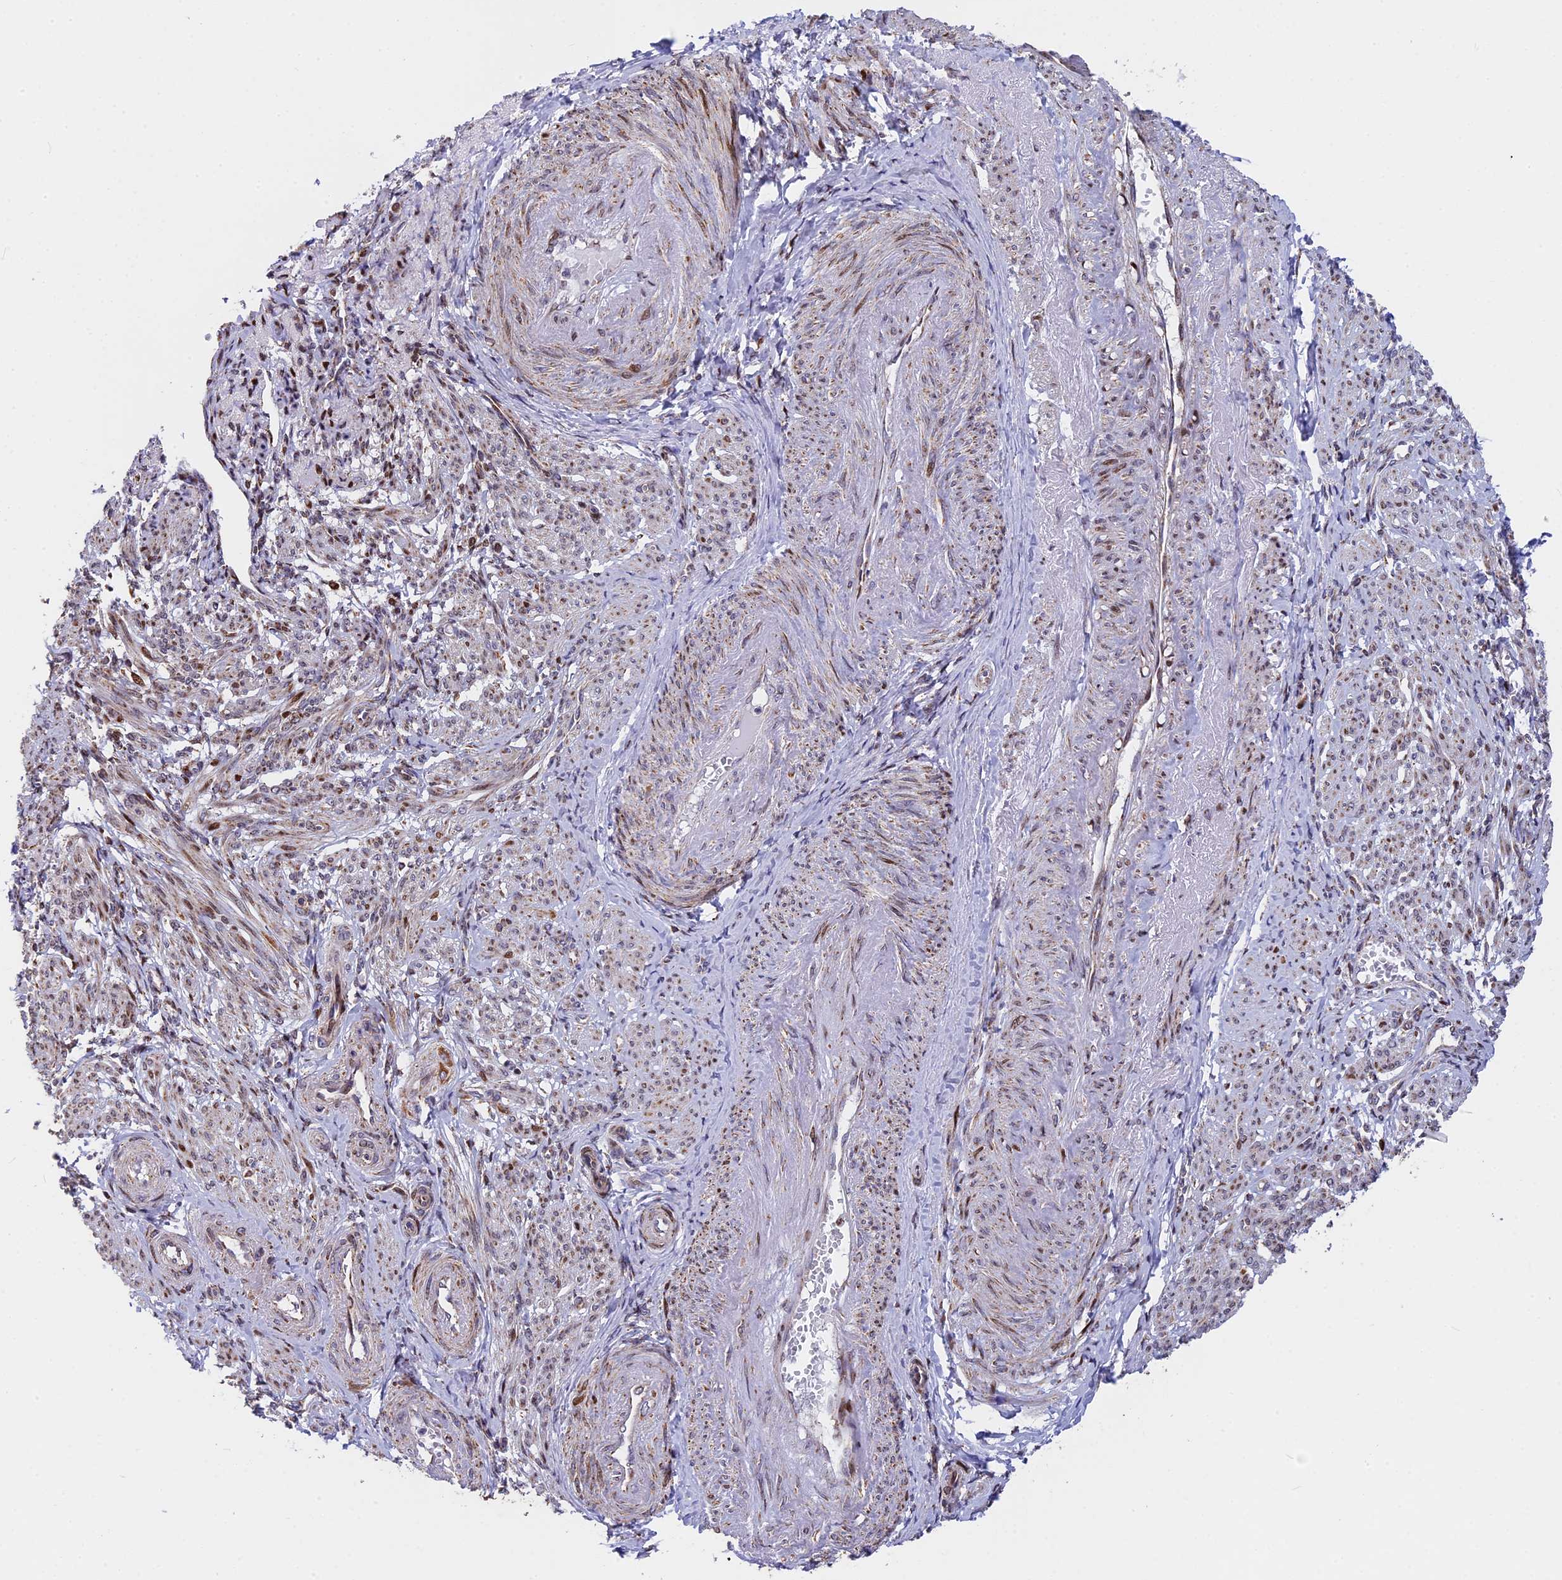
{"staining": {"intensity": "moderate", "quantity": "<25%", "location": "nuclear"}, "tissue": "smooth muscle", "cell_type": "Smooth muscle cells", "image_type": "normal", "snomed": [{"axis": "morphology", "description": "Normal tissue, NOS"}, {"axis": "topography", "description": "Smooth muscle"}], "caption": "Smooth muscle stained with immunohistochemistry shows moderate nuclear staining in approximately <25% of smooth muscle cells.", "gene": "FAM174C", "patient": {"sex": "female", "age": 39}}